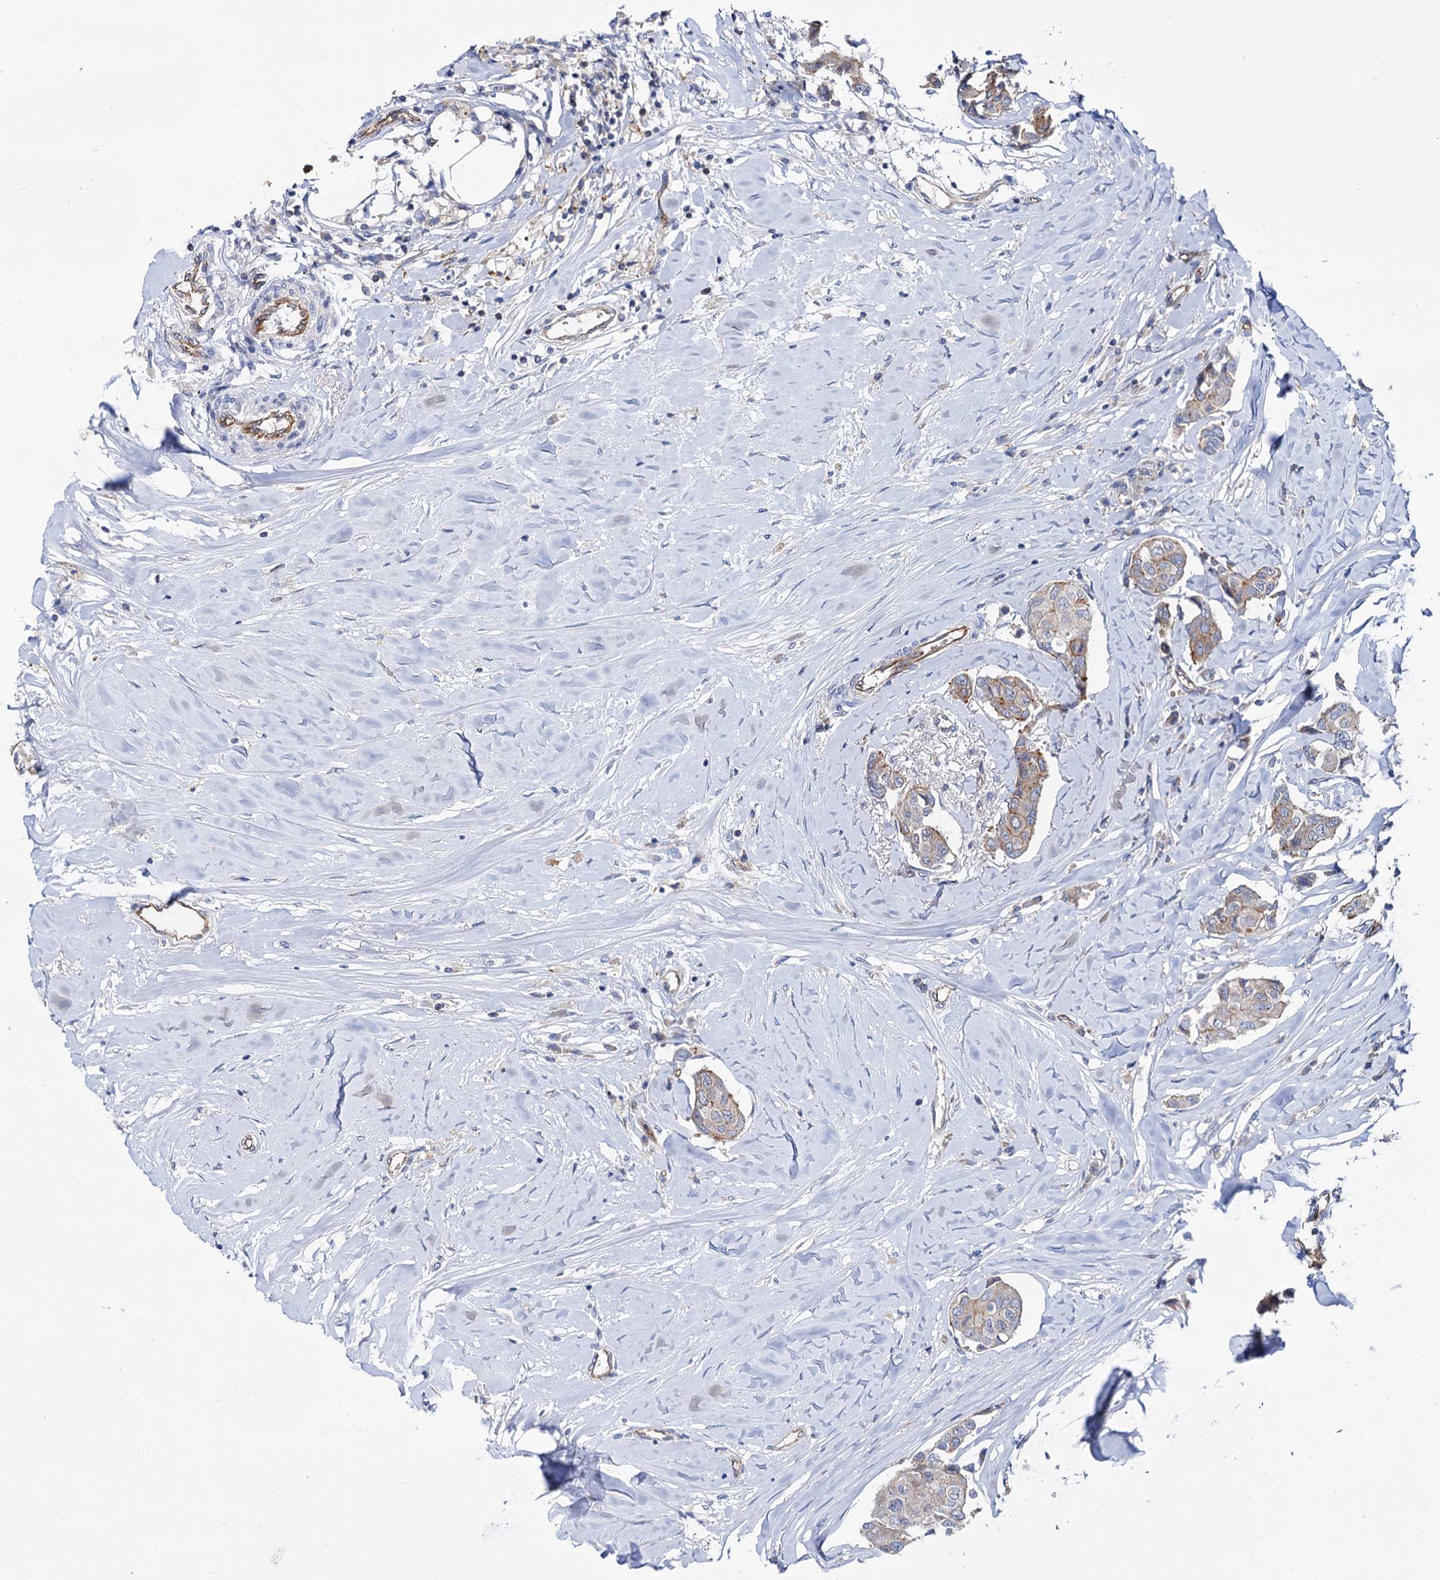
{"staining": {"intensity": "weak", "quantity": "<25%", "location": "cytoplasmic/membranous"}, "tissue": "breast cancer", "cell_type": "Tumor cells", "image_type": "cancer", "snomed": [{"axis": "morphology", "description": "Duct carcinoma"}, {"axis": "topography", "description": "Breast"}], "caption": "Immunohistochemical staining of infiltrating ductal carcinoma (breast) reveals no significant expression in tumor cells. Brightfield microscopy of IHC stained with DAB (brown) and hematoxylin (blue), captured at high magnification.", "gene": "ABLIM1", "patient": {"sex": "female", "age": 80}}